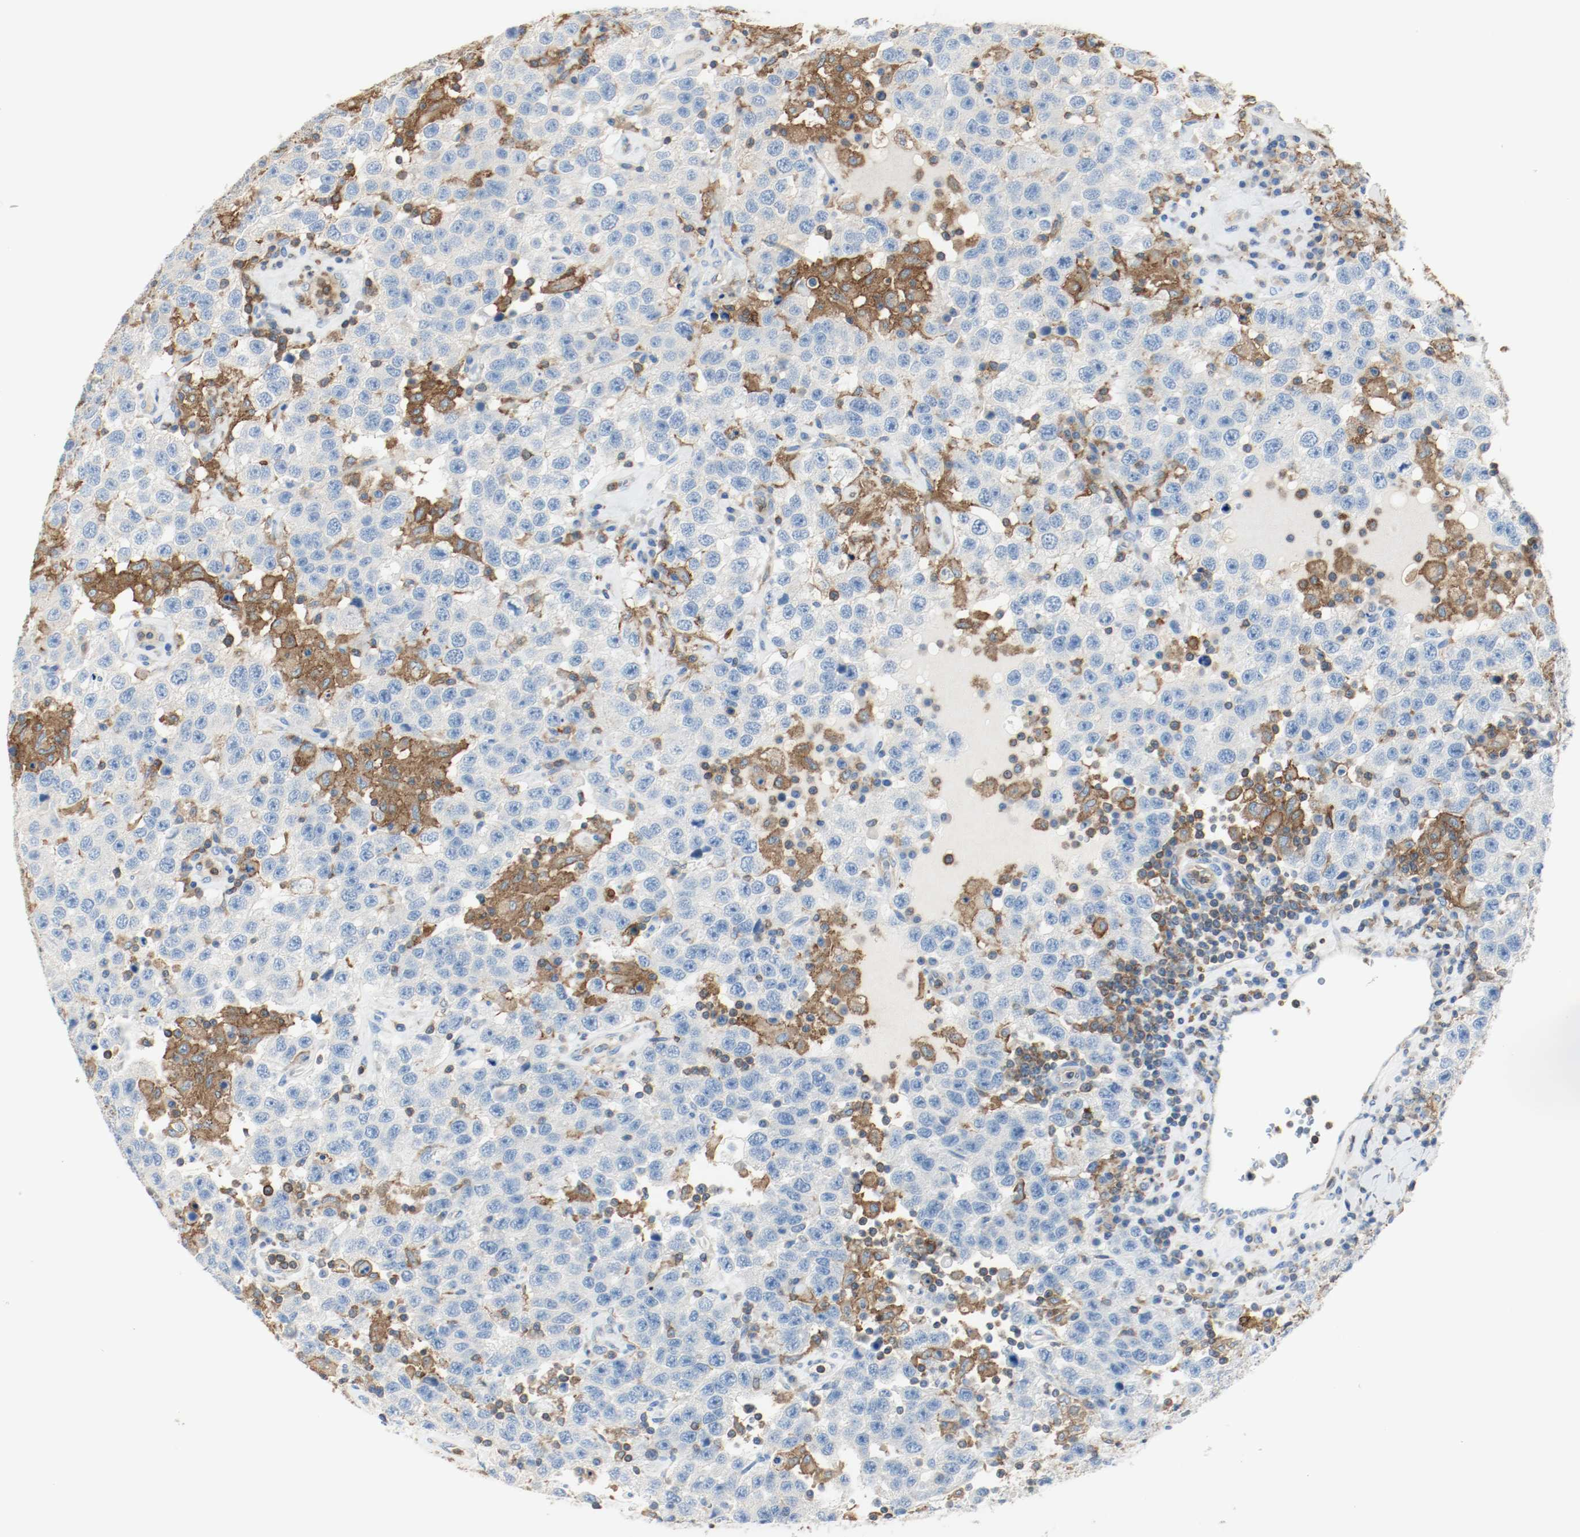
{"staining": {"intensity": "negative", "quantity": "none", "location": "none"}, "tissue": "testis cancer", "cell_type": "Tumor cells", "image_type": "cancer", "snomed": [{"axis": "morphology", "description": "Seminoma, NOS"}, {"axis": "topography", "description": "Testis"}], "caption": "This is an immunohistochemistry (IHC) image of testis cancer (seminoma). There is no expression in tumor cells.", "gene": "ARPC1B", "patient": {"sex": "male", "age": 41}}